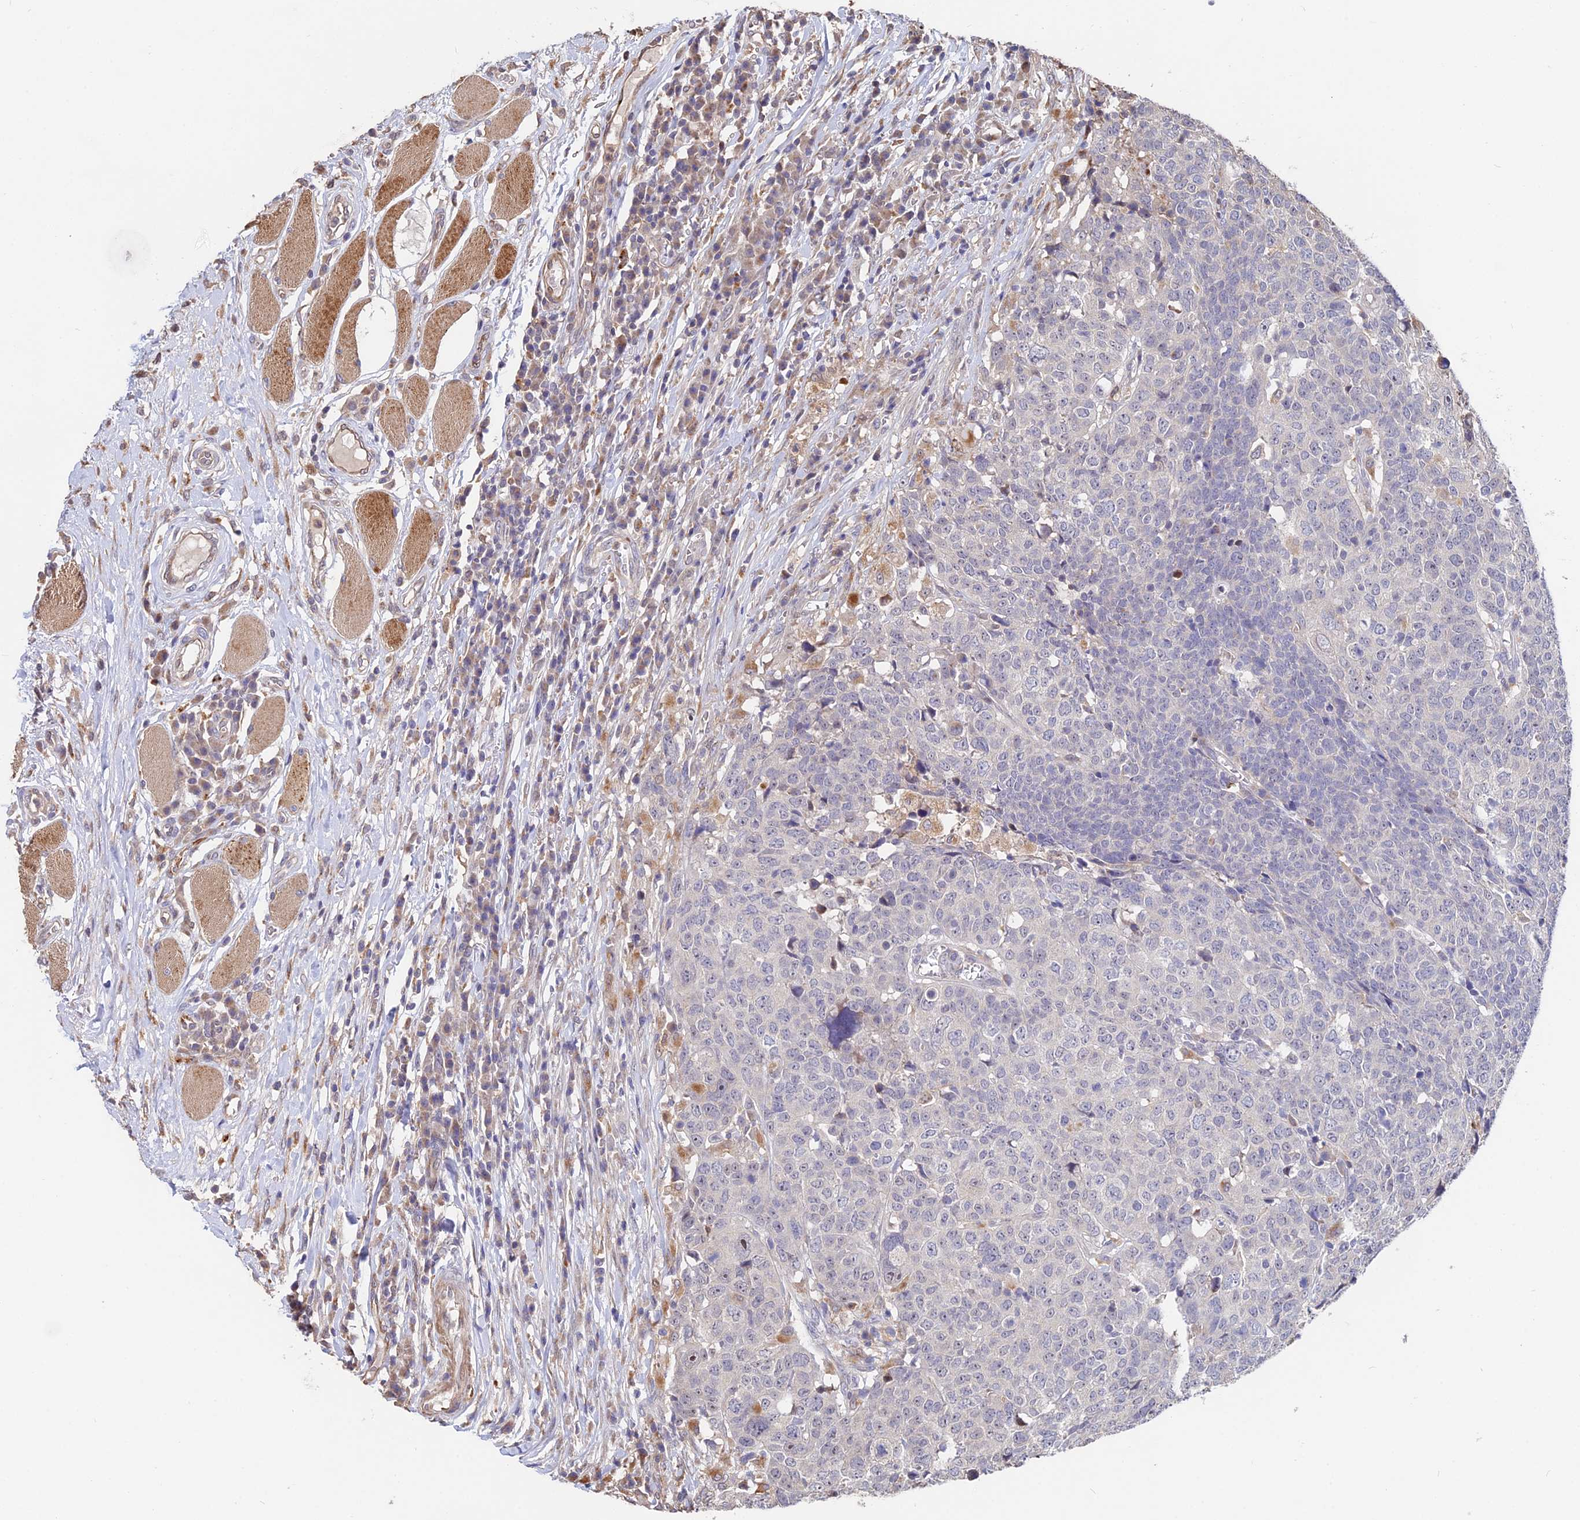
{"staining": {"intensity": "negative", "quantity": "none", "location": "none"}, "tissue": "head and neck cancer", "cell_type": "Tumor cells", "image_type": "cancer", "snomed": [{"axis": "morphology", "description": "Squamous cell carcinoma, NOS"}, {"axis": "topography", "description": "Head-Neck"}], "caption": "Immunohistochemistry (IHC) of human squamous cell carcinoma (head and neck) reveals no staining in tumor cells.", "gene": "ACTR5", "patient": {"sex": "male", "age": 66}}